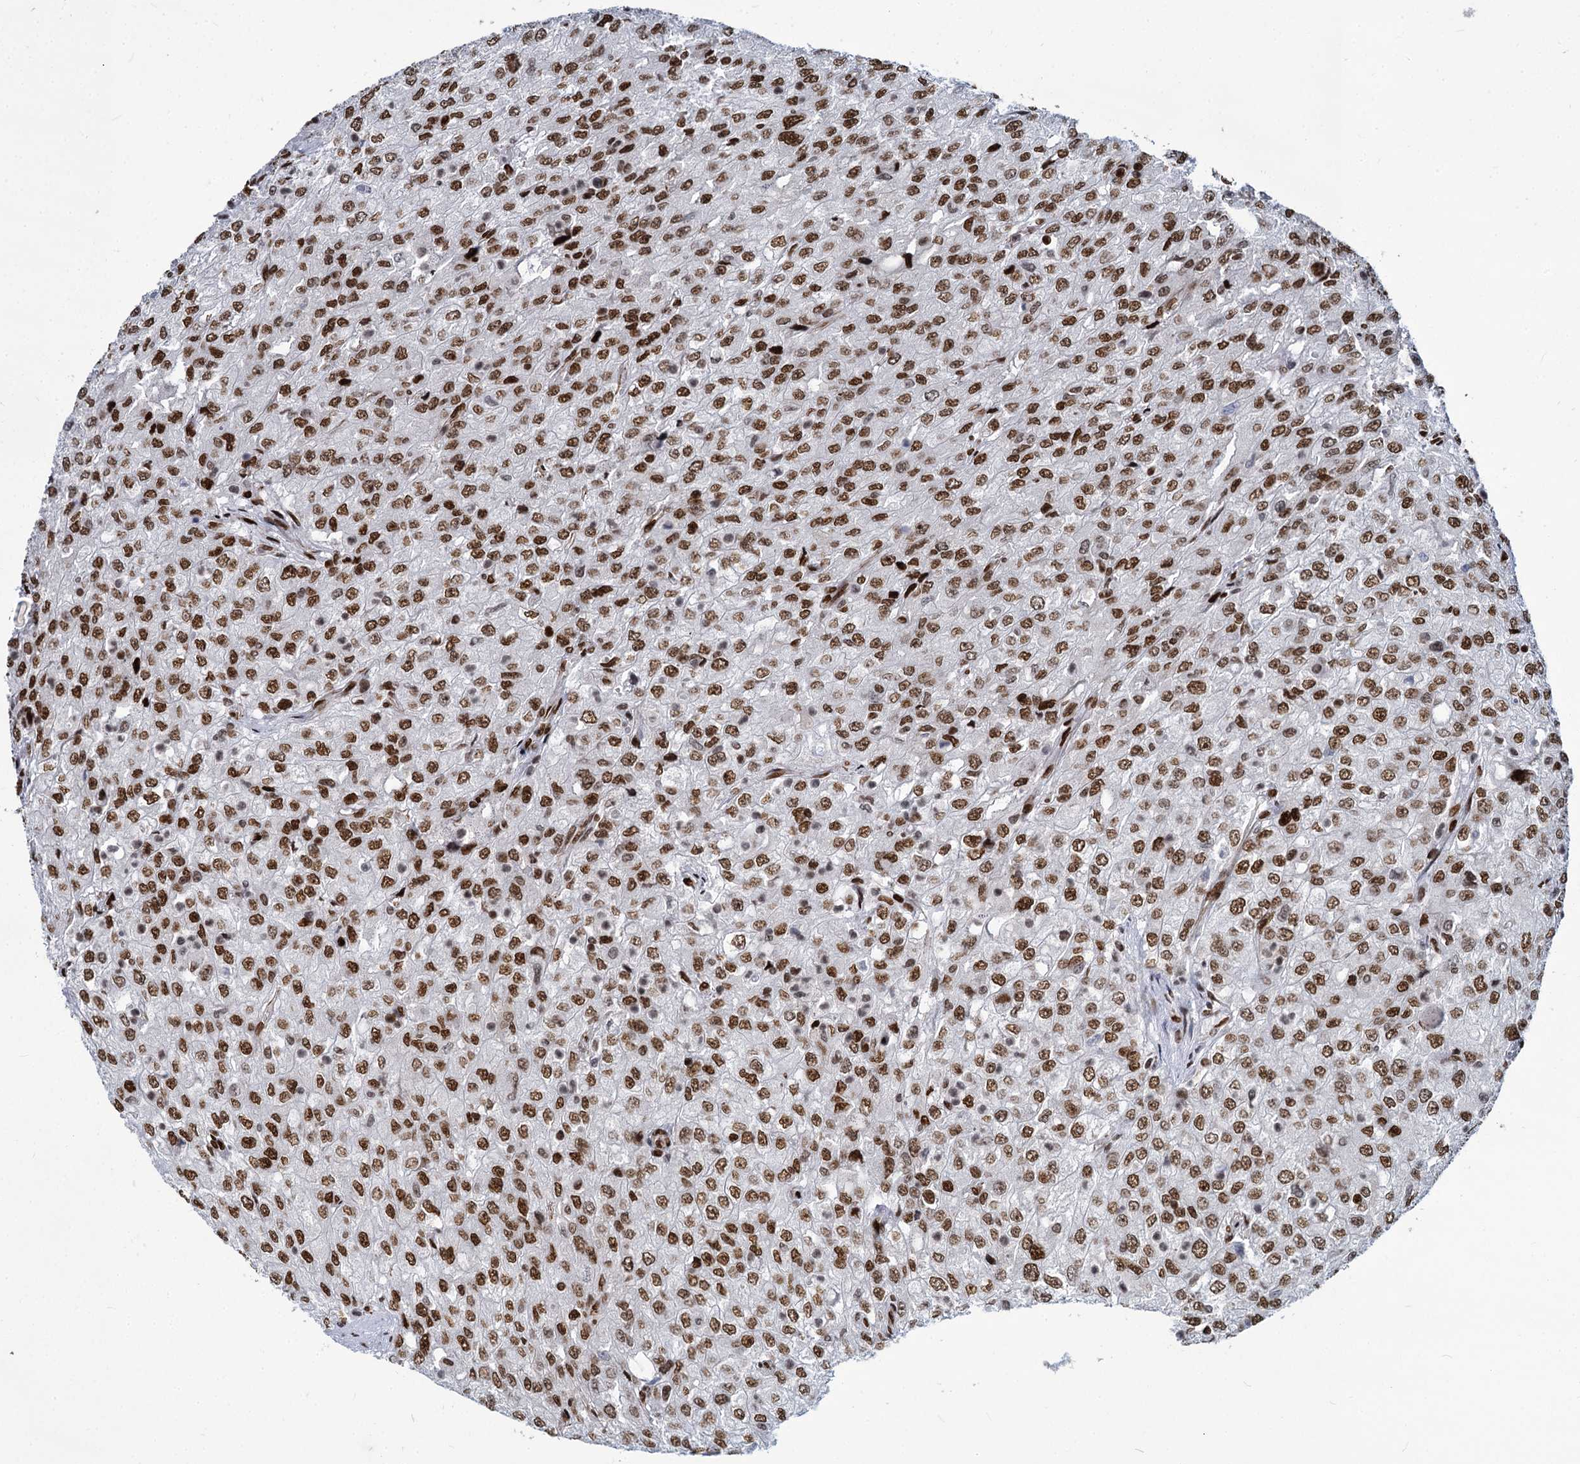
{"staining": {"intensity": "strong", "quantity": ">75%", "location": "nuclear"}, "tissue": "renal cancer", "cell_type": "Tumor cells", "image_type": "cancer", "snomed": [{"axis": "morphology", "description": "Adenocarcinoma, NOS"}, {"axis": "topography", "description": "Kidney"}], "caption": "Protein analysis of renal adenocarcinoma tissue exhibits strong nuclear staining in about >75% of tumor cells.", "gene": "MECP2", "patient": {"sex": "female", "age": 54}}